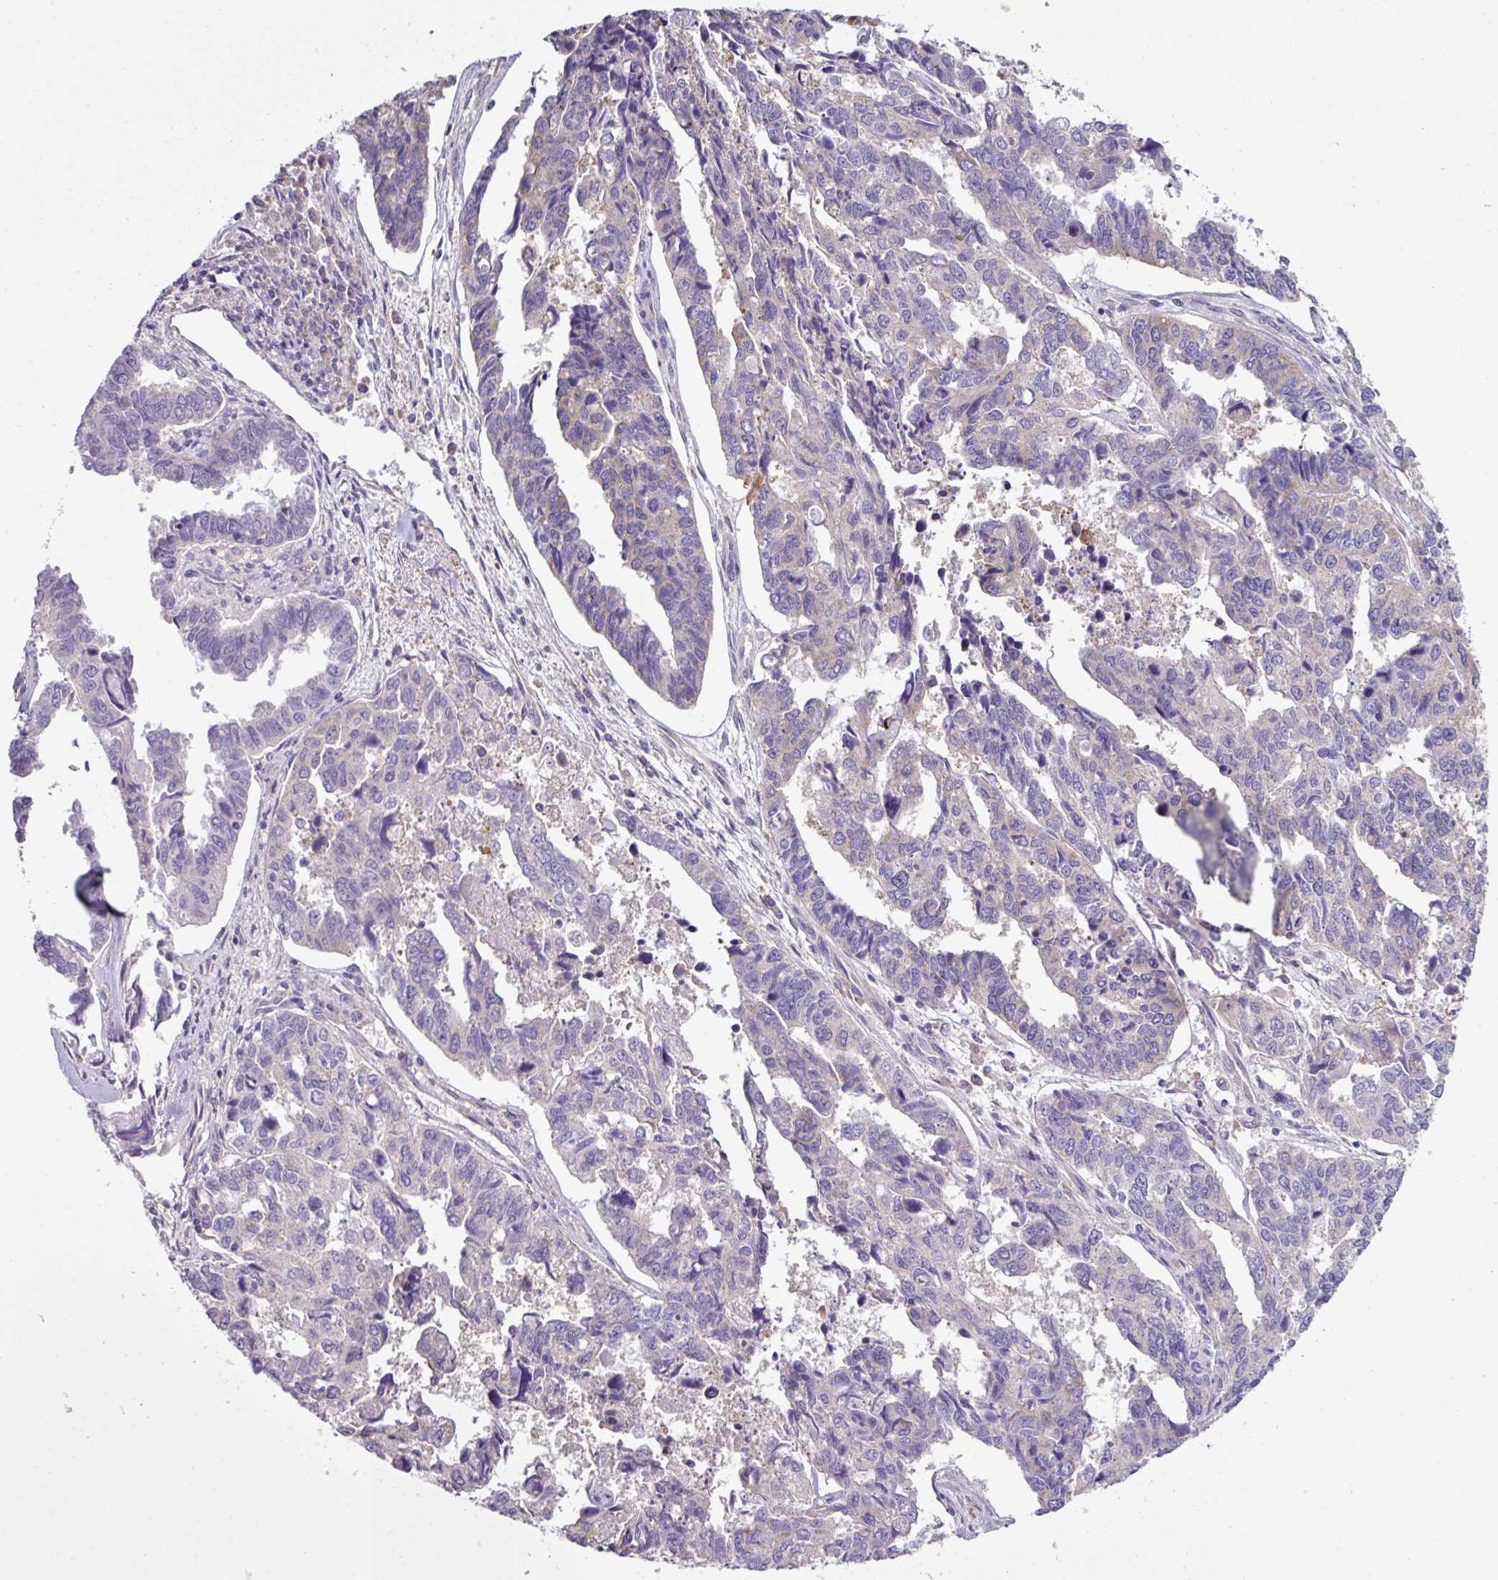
{"staining": {"intensity": "negative", "quantity": "none", "location": "none"}, "tissue": "endometrial cancer", "cell_type": "Tumor cells", "image_type": "cancer", "snomed": [{"axis": "morphology", "description": "Adenocarcinoma, NOS"}, {"axis": "topography", "description": "Endometrium"}], "caption": "The IHC image has no significant expression in tumor cells of endometrial cancer (adenocarcinoma) tissue. Brightfield microscopy of immunohistochemistry (IHC) stained with DAB (3,3'-diaminobenzidine) (brown) and hematoxylin (blue), captured at high magnification.", "gene": "AGAP5", "patient": {"sex": "female", "age": 73}}